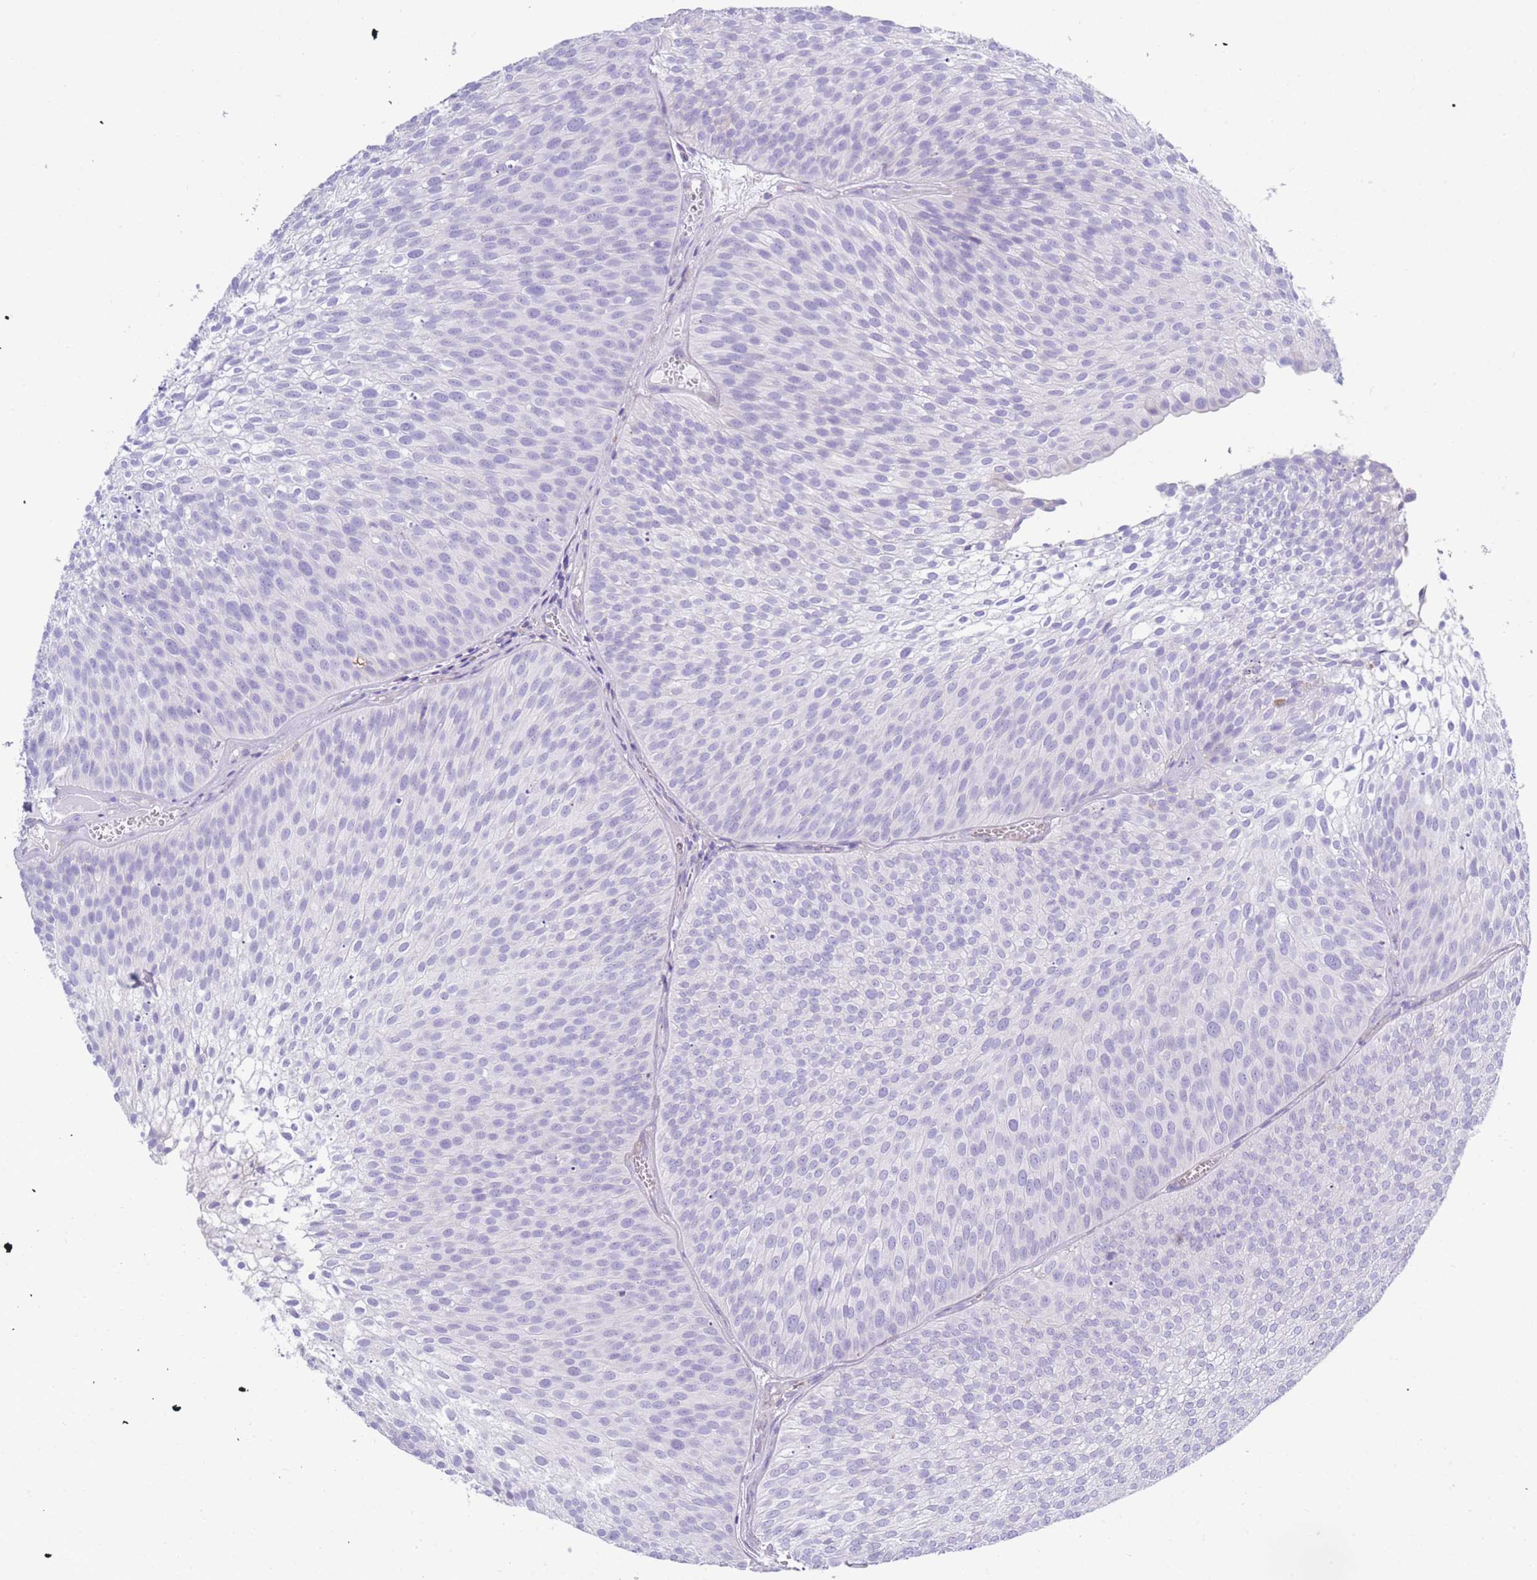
{"staining": {"intensity": "negative", "quantity": "none", "location": "none"}, "tissue": "urothelial cancer", "cell_type": "Tumor cells", "image_type": "cancer", "snomed": [{"axis": "morphology", "description": "Urothelial carcinoma, Low grade"}, {"axis": "topography", "description": "Urinary bladder"}], "caption": "This is a micrograph of immunohistochemistry (IHC) staining of urothelial carcinoma (low-grade), which shows no positivity in tumor cells.", "gene": "XKR8", "patient": {"sex": "male", "age": 91}}